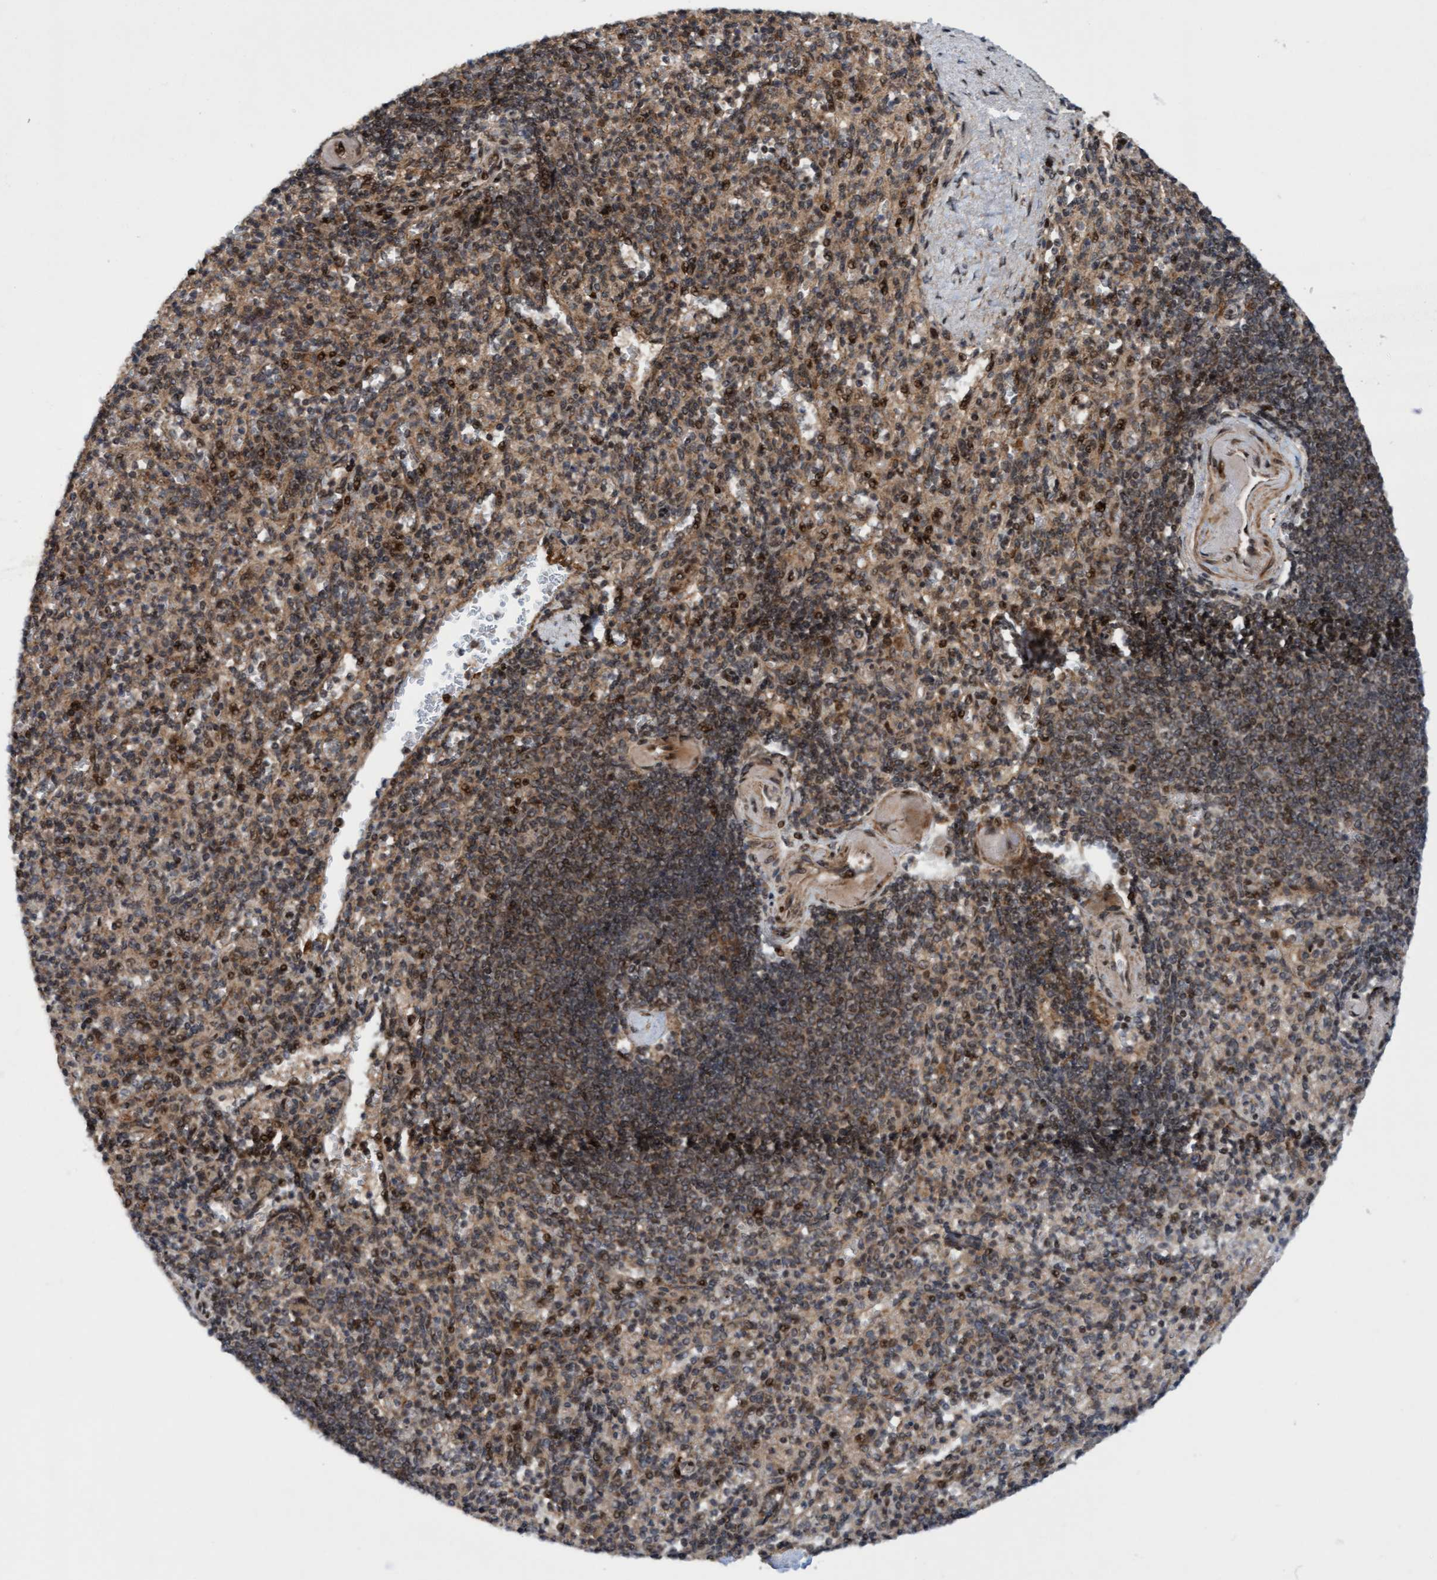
{"staining": {"intensity": "weak", "quantity": ">75%", "location": "cytoplasmic/membranous,nuclear"}, "tissue": "spleen", "cell_type": "Cells in red pulp", "image_type": "normal", "snomed": [{"axis": "morphology", "description": "Normal tissue, NOS"}, {"axis": "topography", "description": "Spleen"}], "caption": "Immunohistochemistry photomicrograph of unremarkable human spleen stained for a protein (brown), which shows low levels of weak cytoplasmic/membranous,nuclear expression in approximately >75% of cells in red pulp.", "gene": "ITFG1", "patient": {"sex": "female", "age": 74}}